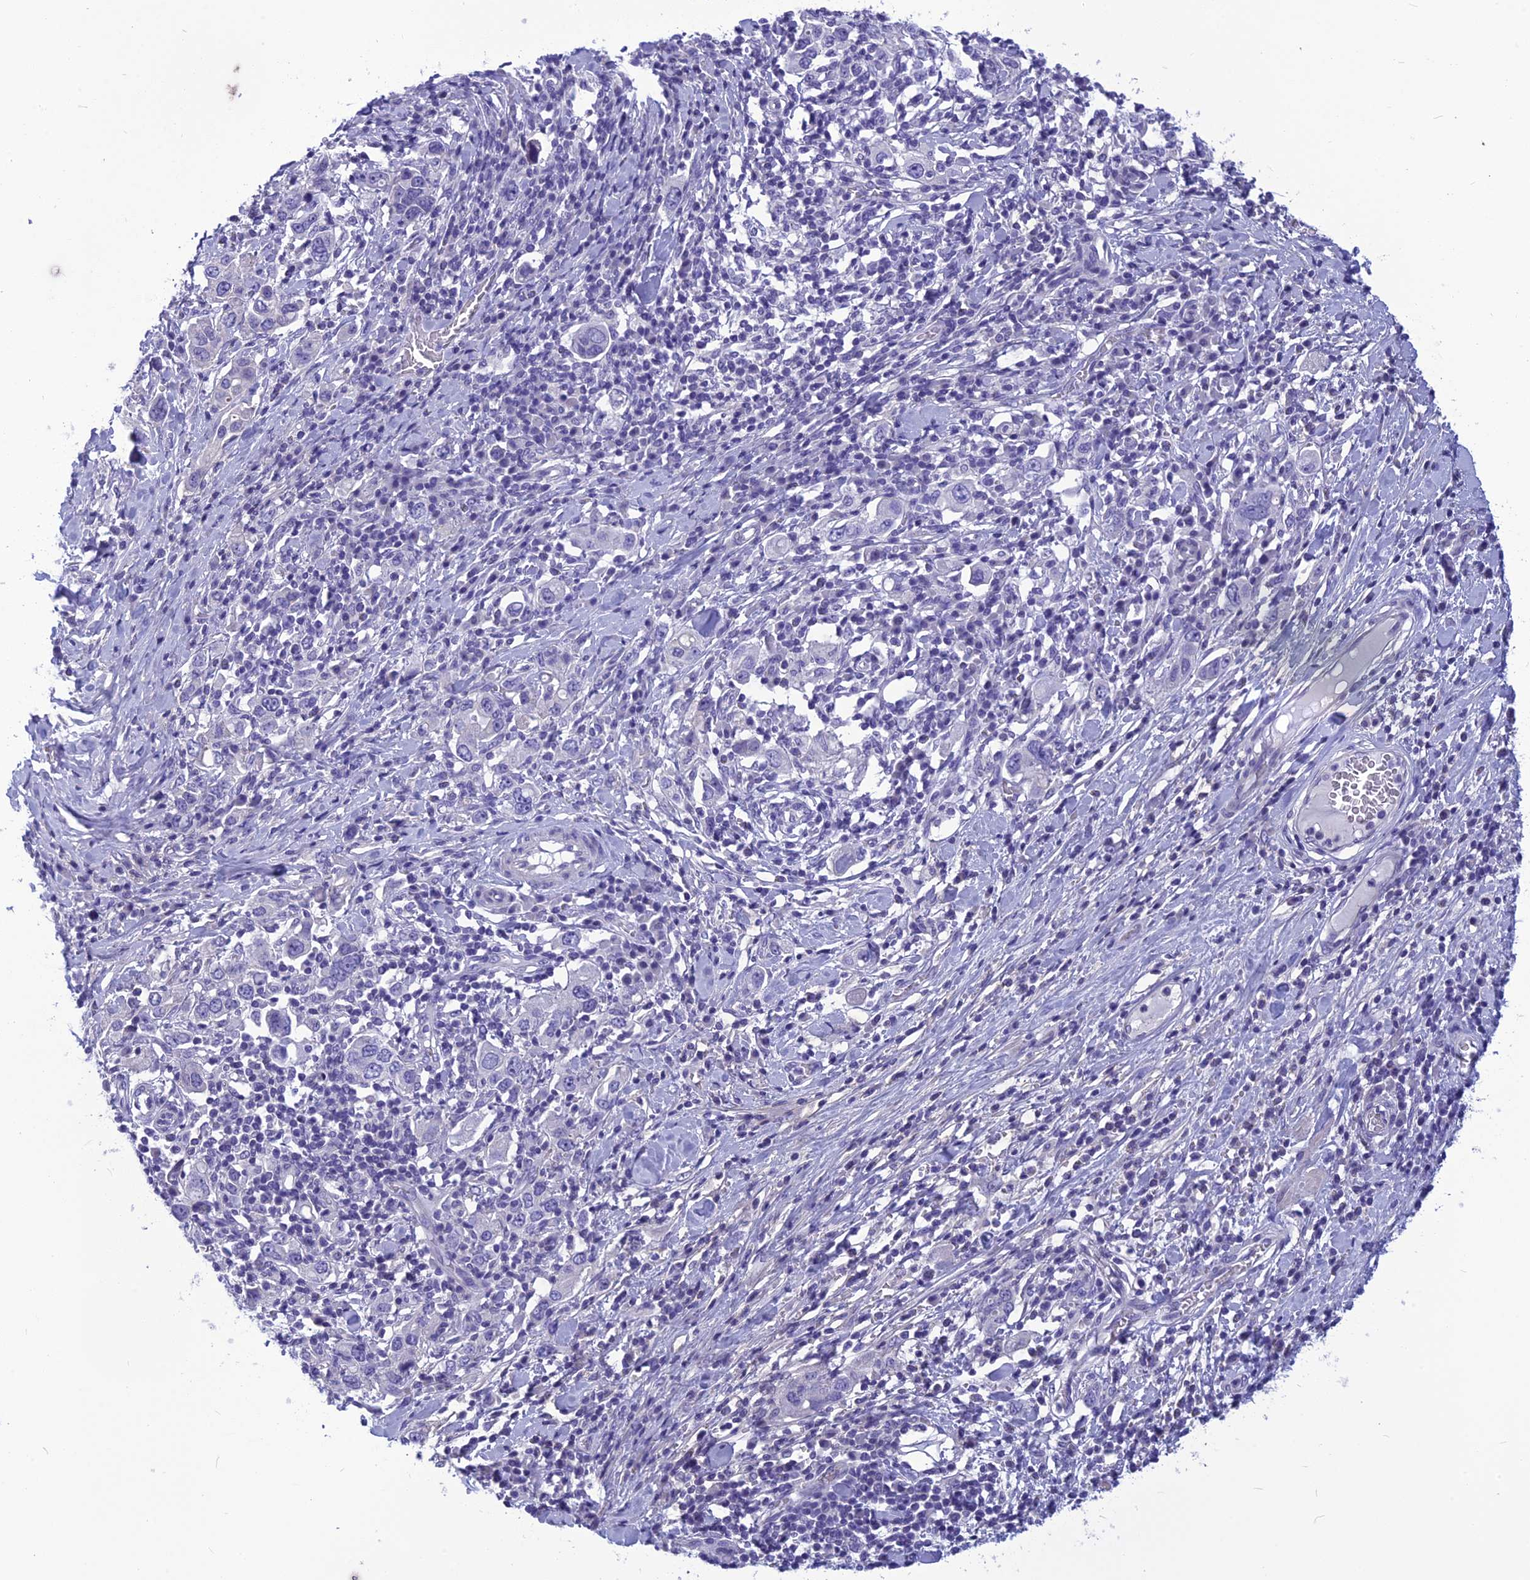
{"staining": {"intensity": "negative", "quantity": "none", "location": "none"}, "tissue": "stomach cancer", "cell_type": "Tumor cells", "image_type": "cancer", "snomed": [{"axis": "morphology", "description": "Adenocarcinoma, NOS"}, {"axis": "topography", "description": "Stomach, upper"}], "caption": "Immunohistochemistry (IHC) image of human adenocarcinoma (stomach) stained for a protein (brown), which exhibits no positivity in tumor cells.", "gene": "BBS2", "patient": {"sex": "male", "age": 62}}